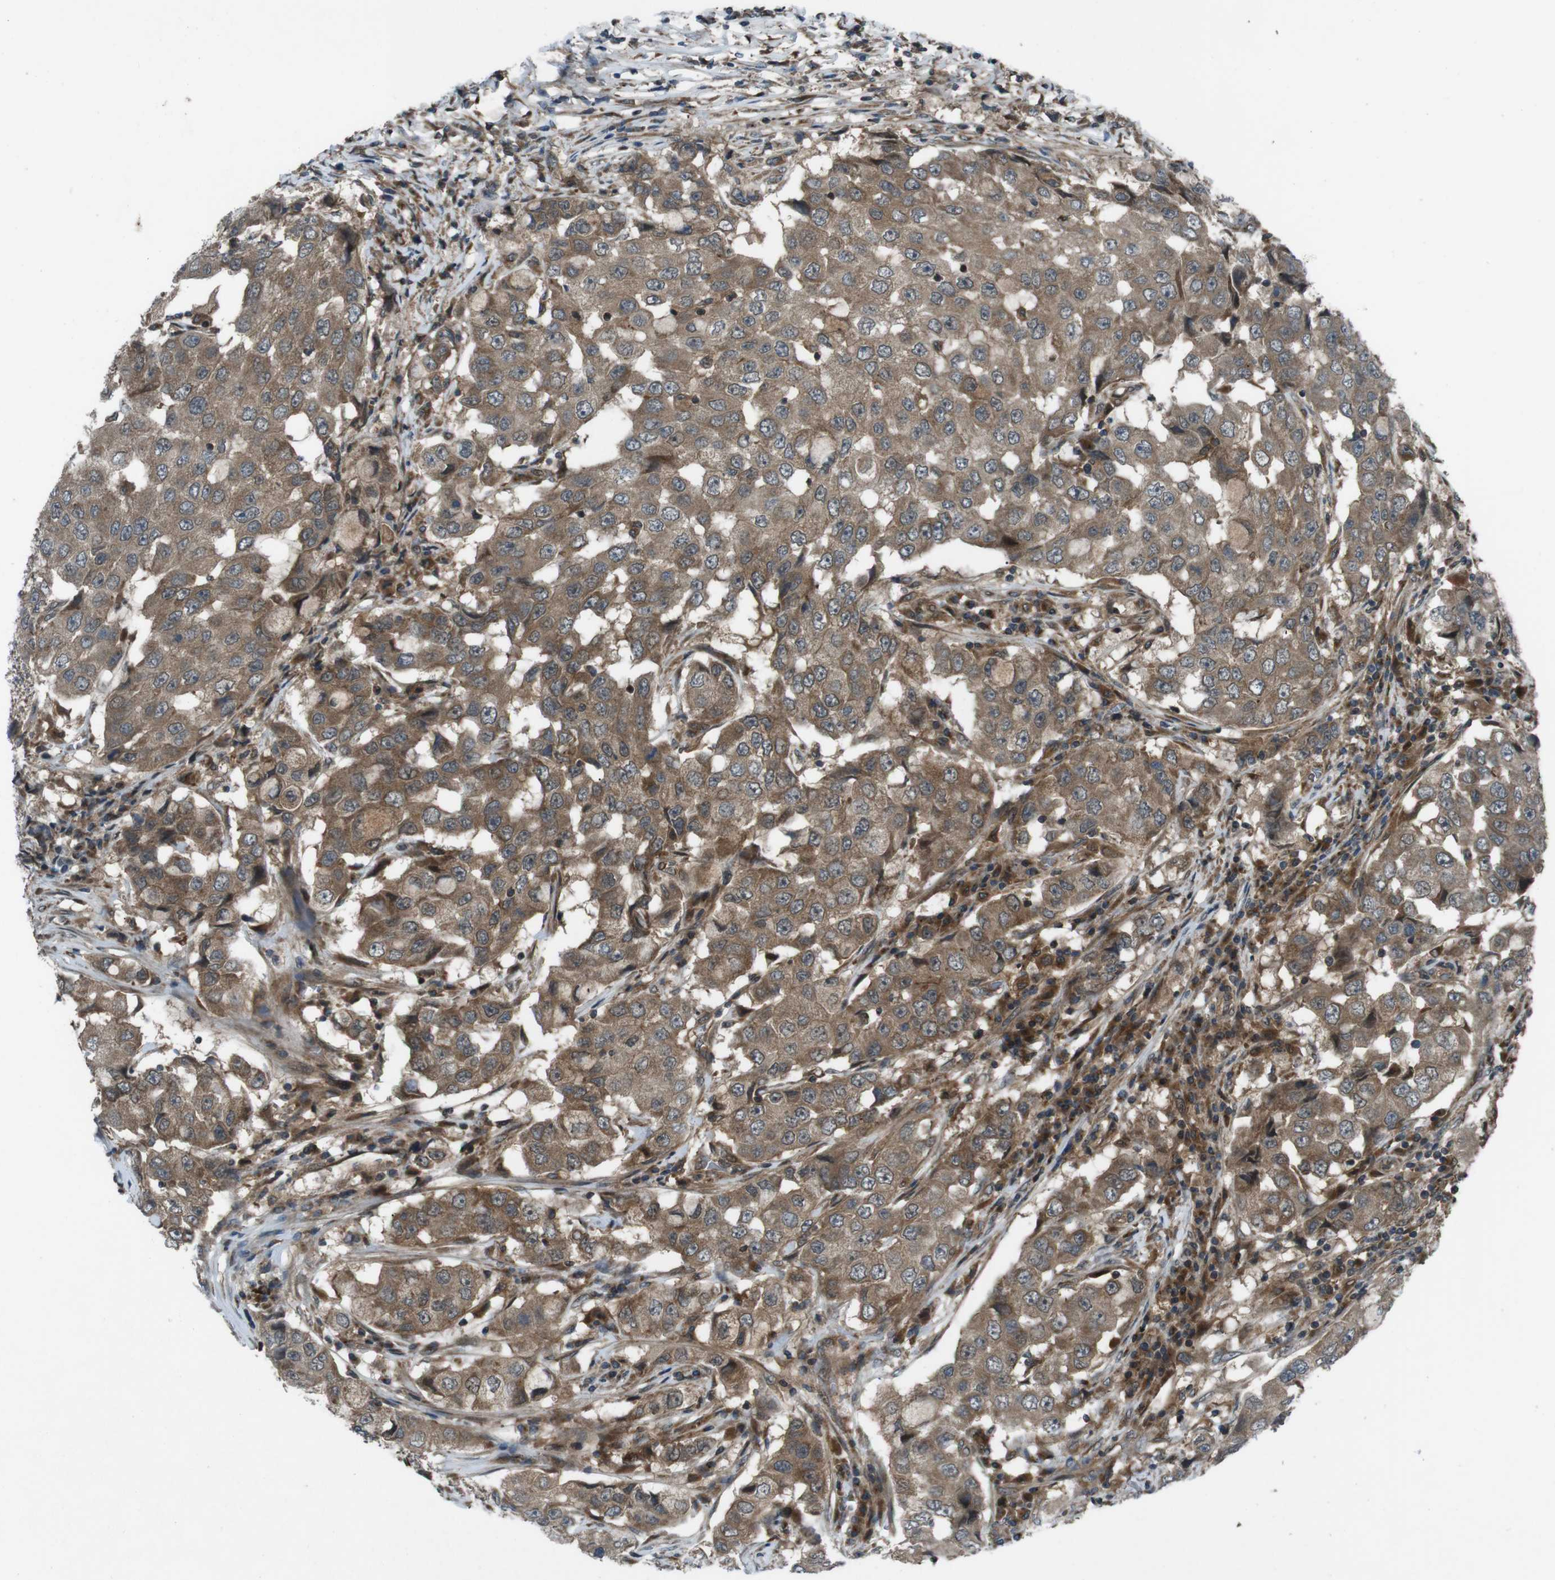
{"staining": {"intensity": "moderate", "quantity": ">75%", "location": "cytoplasmic/membranous"}, "tissue": "breast cancer", "cell_type": "Tumor cells", "image_type": "cancer", "snomed": [{"axis": "morphology", "description": "Duct carcinoma"}, {"axis": "topography", "description": "Breast"}], "caption": "Breast cancer tissue displays moderate cytoplasmic/membranous positivity in about >75% of tumor cells, visualized by immunohistochemistry.", "gene": "SLC27A4", "patient": {"sex": "female", "age": 27}}